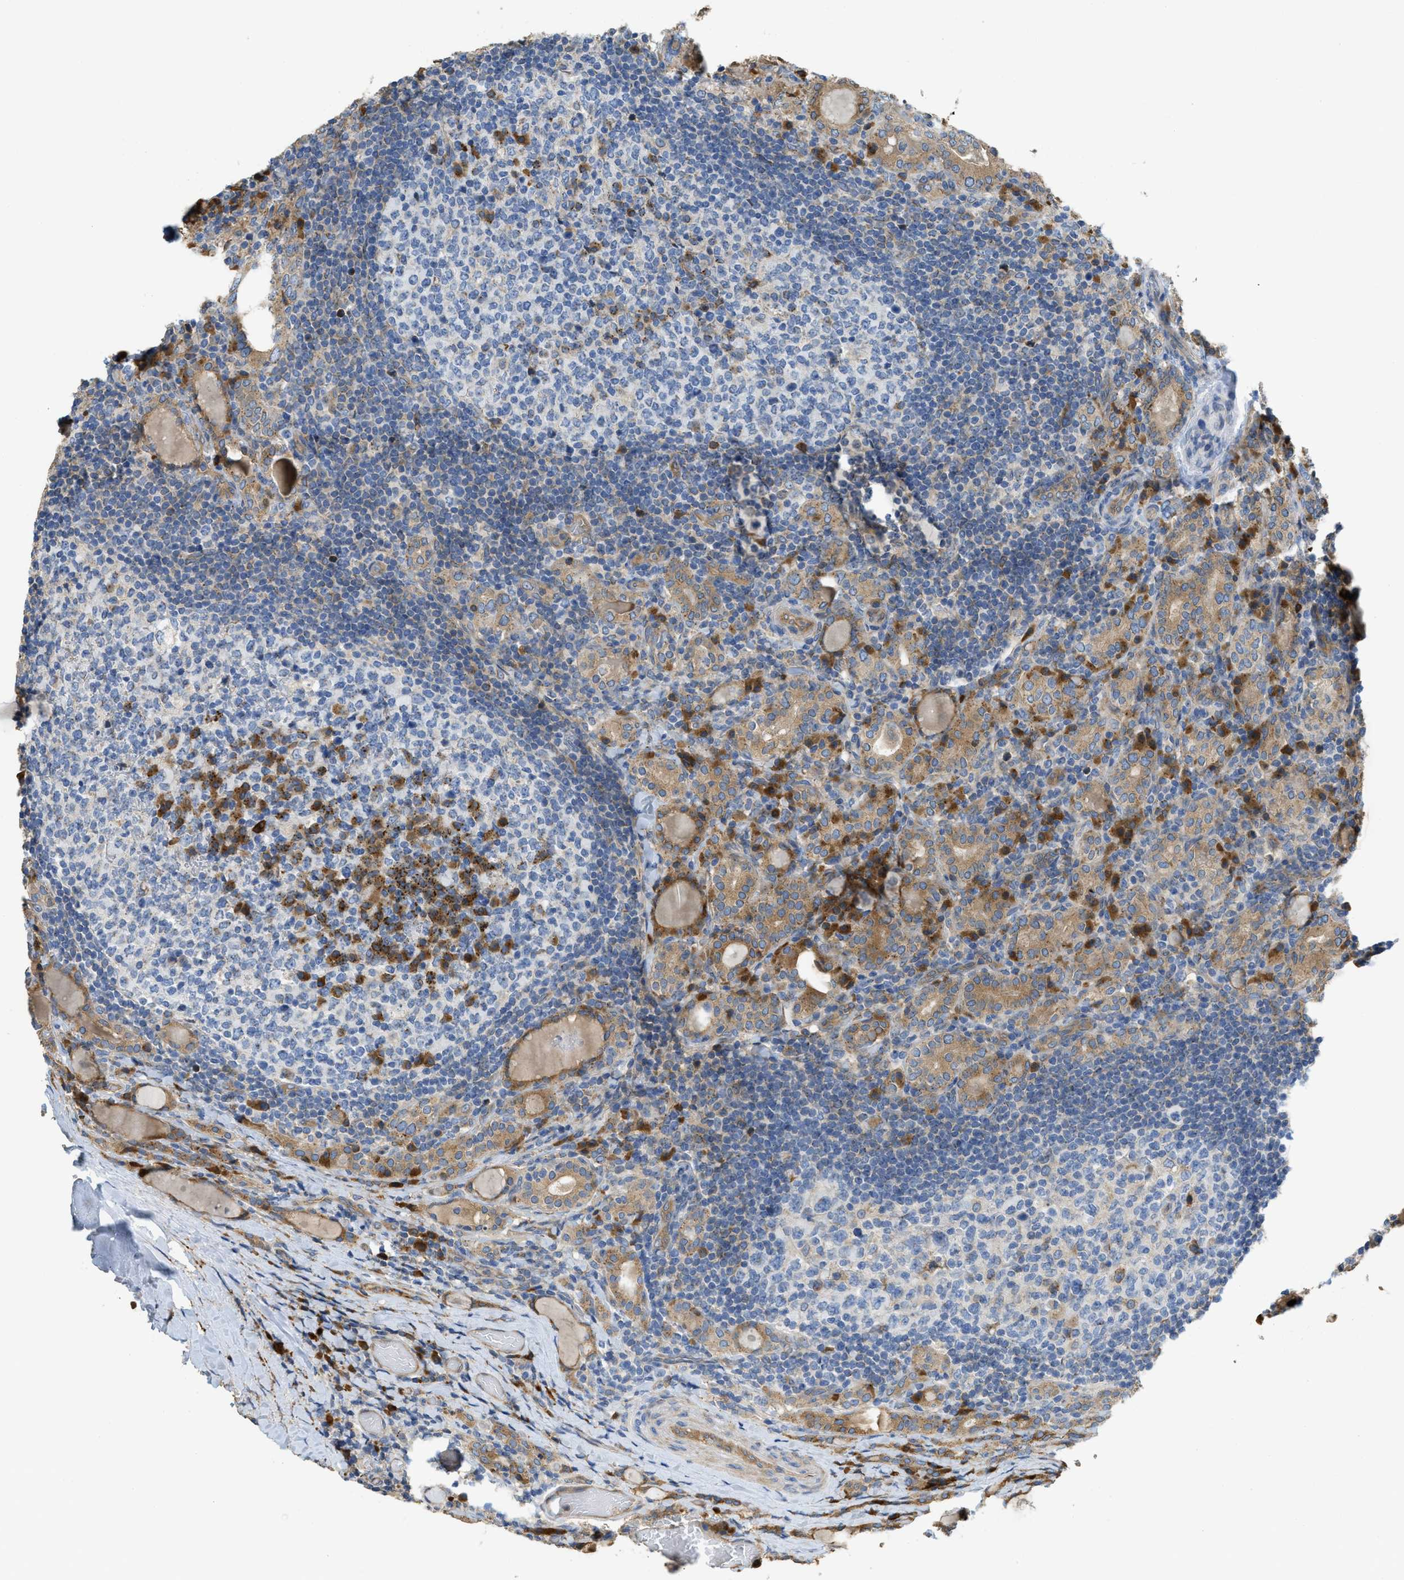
{"staining": {"intensity": "moderate", "quantity": ">75%", "location": "cytoplasmic/membranous"}, "tissue": "thyroid cancer", "cell_type": "Tumor cells", "image_type": "cancer", "snomed": [{"axis": "morphology", "description": "Papillary adenocarcinoma, NOS"}, {"axis": "topography", "description": "Thyroid gland"}], "caption": "This micrograph exhibits immunohistochemistry (IHC) staining of human papillary adenocarcinoma (thyroid), with medium moderate cytoplasmic/membranous staining in about >75% of tumor cells.", "gene": "CASP10", "patient": {"sex": "female", "age": 42}}